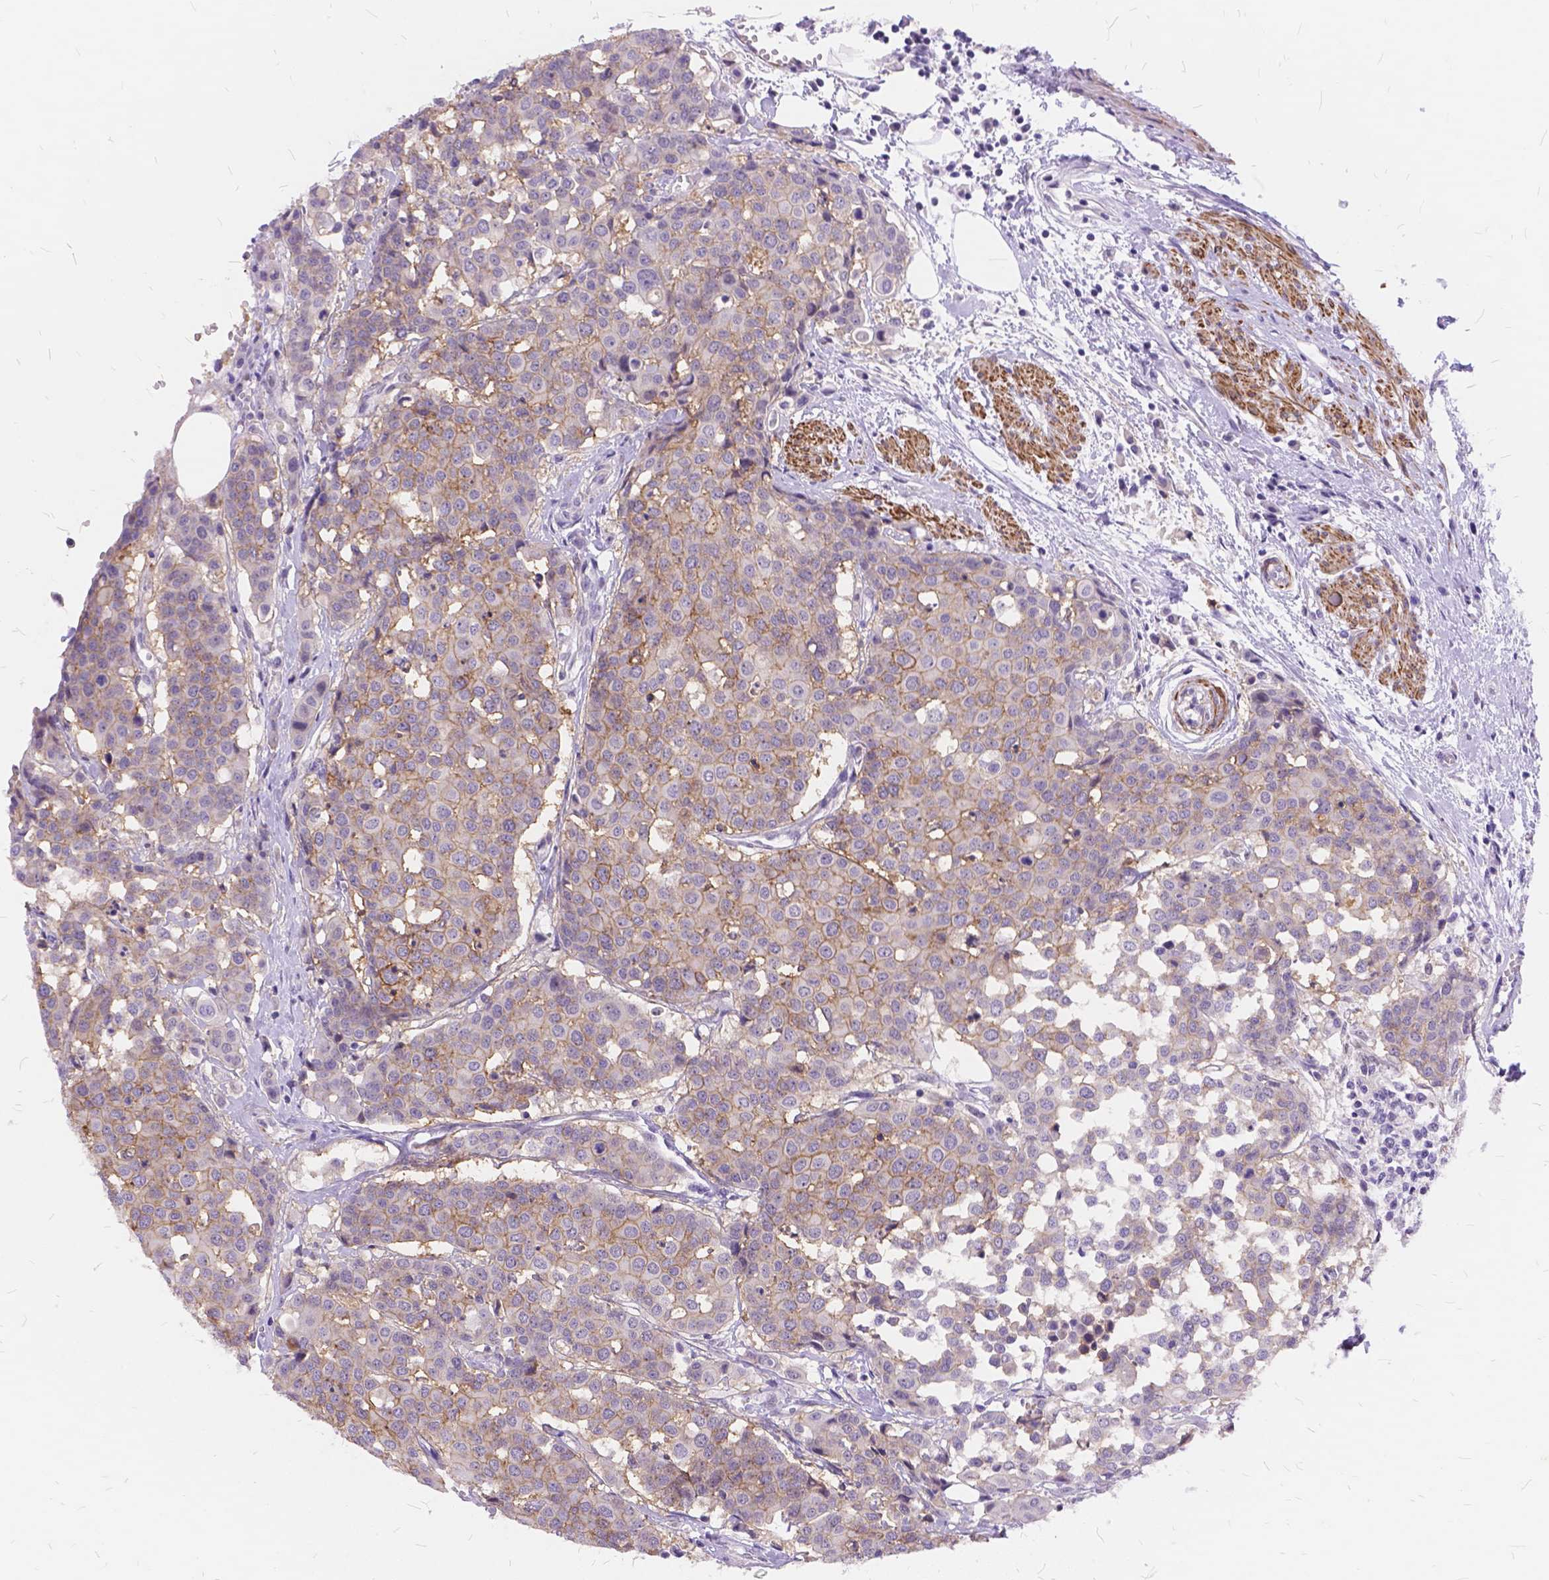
{"staining": {"intensity": "moderate", "quantity": ">75%", "location": "cytoplasmic/membranous"}, "tissue": "carcinoid", "cell_type": "Tumor cells", "image_type": "cancer", "snomed": [{"axis": "morphology", "description": "Carcinoid, malignant, NOS"}, {"axis": "topography", "description": "Colon"}], "caption": "DAB immunohistochemical staining of human malignant carcinoid shows moderate cytoplasmic/membranous protein positivity in approximately >75% of tumor cells.", "gene": "MAN2C1", "patient": {"sex": "male", "age": 81}}